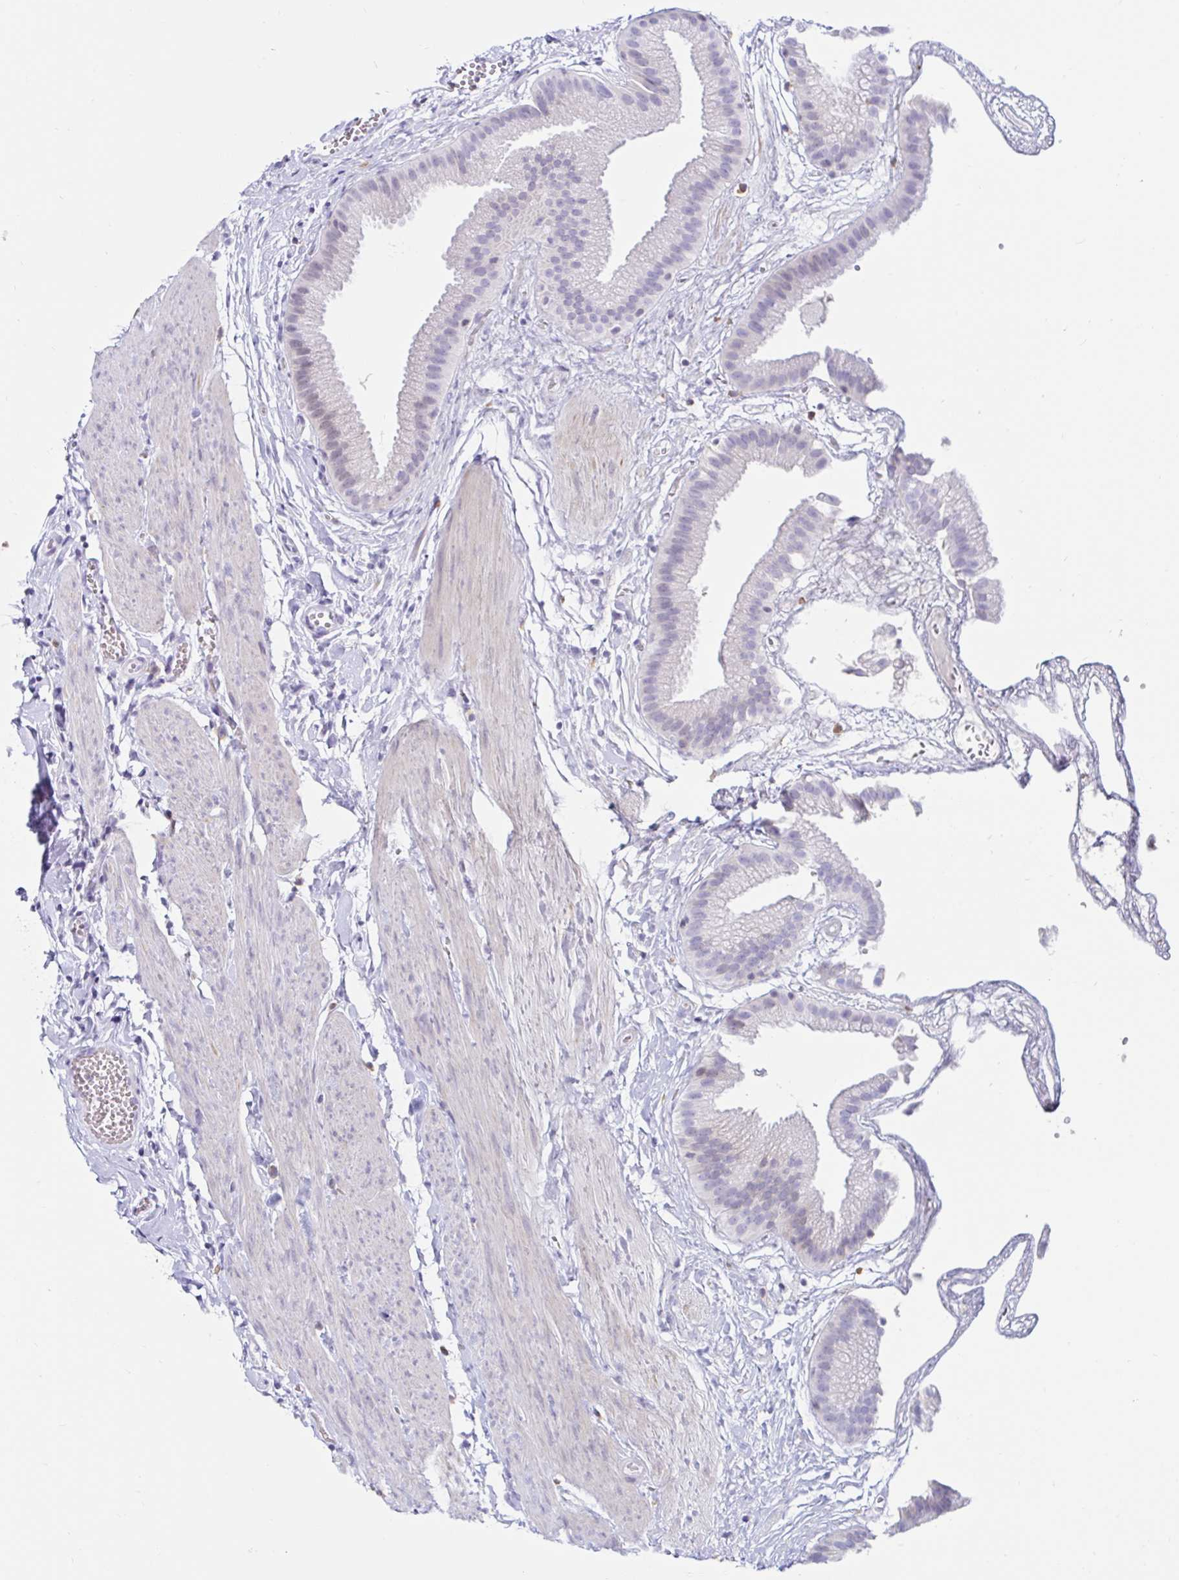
{"staining": {"intensity": "negative", "quantity": "none", "location": "none"}, "tissue": "gallbladder", "cell_type": "Glandular cells", "image_type": "normal", "snomed": [{"axis": "morphology", "description": "Normal tissue, NOS"}, {"axis": "topography", "description": "Gallbladder"}], "caption": "Protein analysis of benign gallbladder reveals no significant positivity in glandular cells. The staining is performed using DAB (3,3'-diaminobenzidine) brown chromogen with nuclei counter-stained in using hematoxylin.", "gene": "BEST1", "patient": {"sex": "female", "age": 63}}